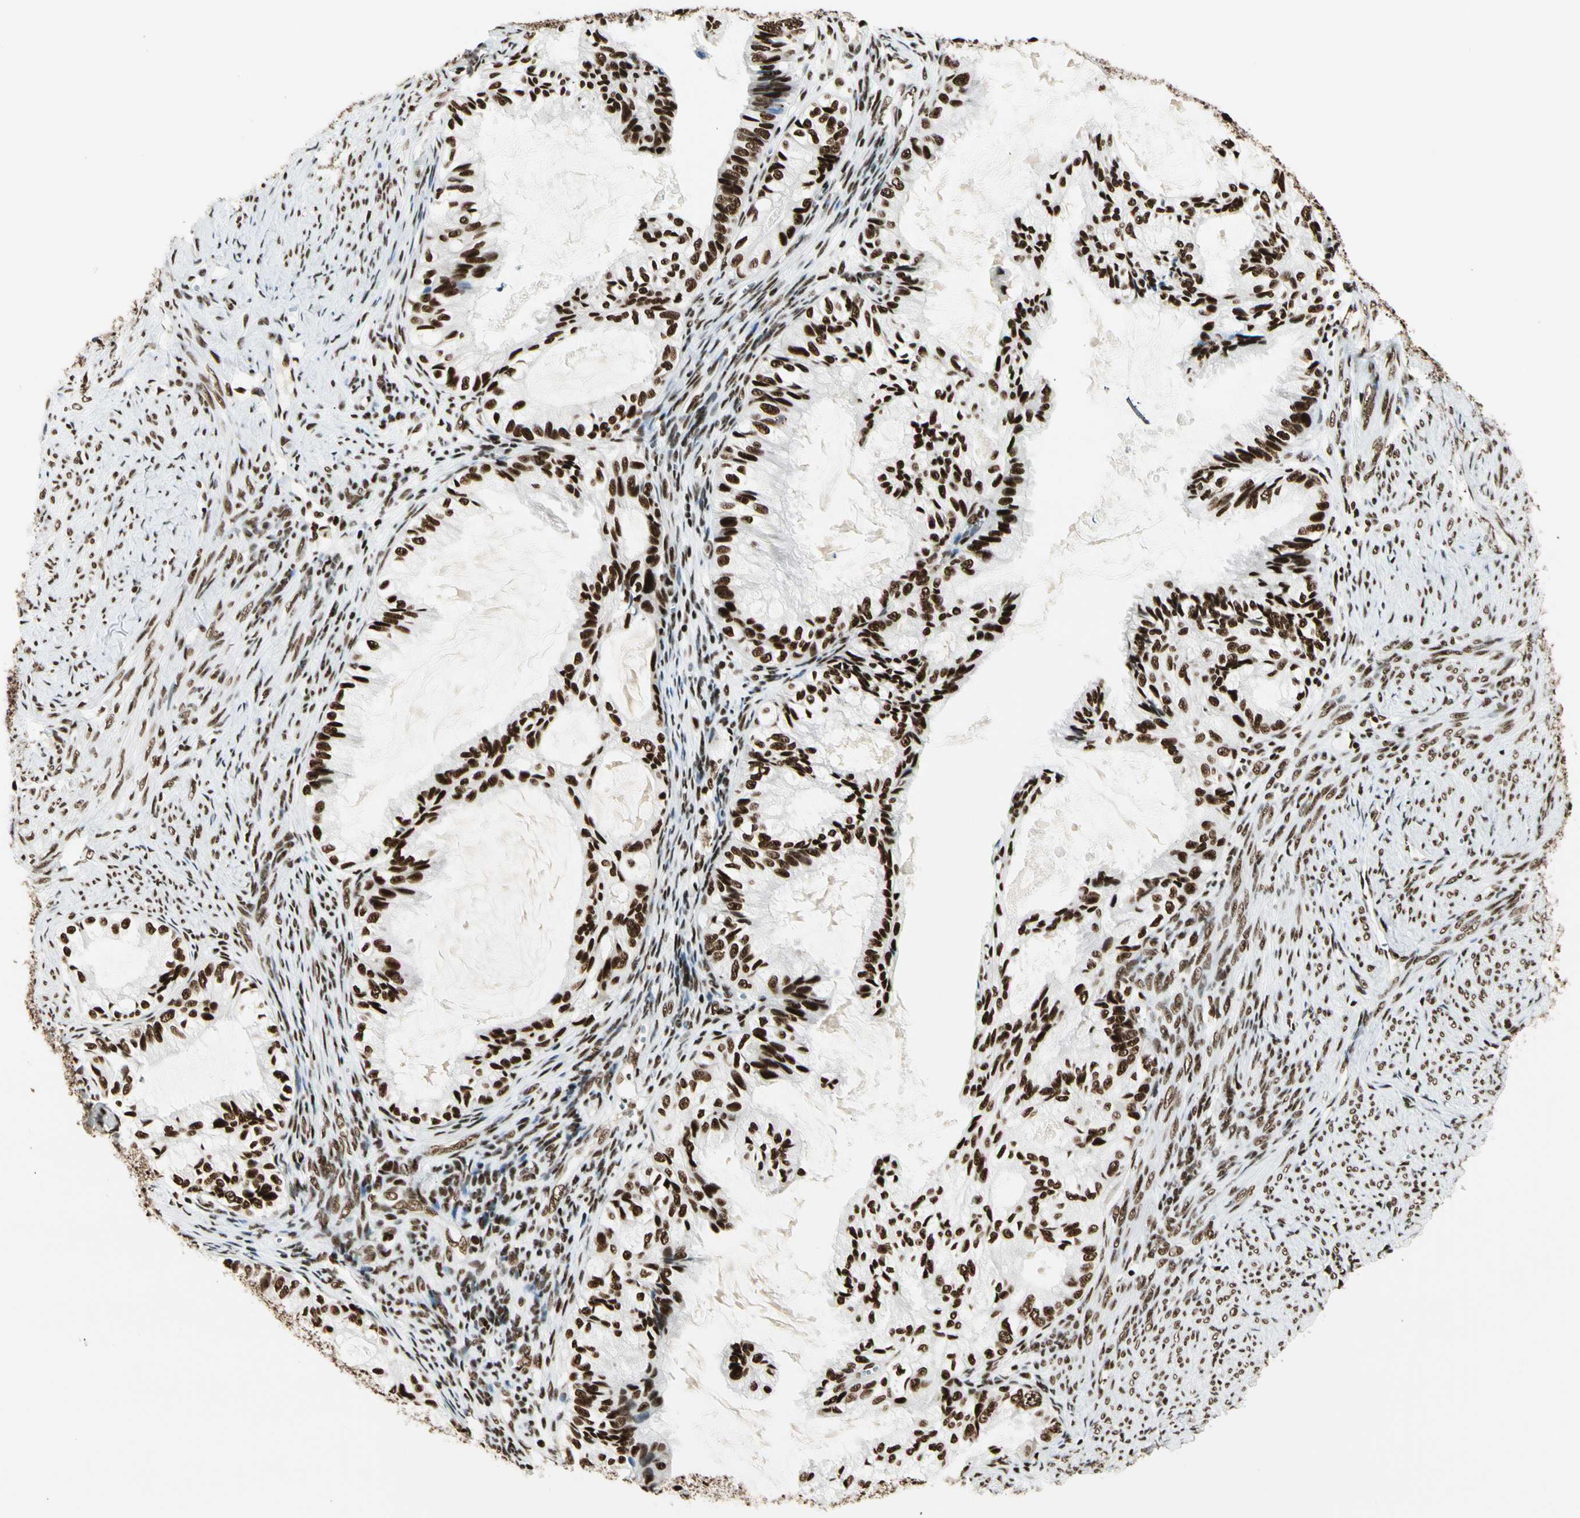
{"staining": {"intensity": "strong", "quantity": ">75%", "location": "nuclear"}, "tissue": "cervical cancer", "cell_type": "Tumor cells", "image_type": "cancer", "snomed": [{"axis": "morphology", "description": "Normal tissue, NOS"}, {"axis": "morphology", "description": "Adenocarcinoma, NOS"}, {"axis": "topography", "description": "Cervix"}, {"axis": "topography", "description": "Endometrium"}], "caption": "Human cervical cancer (adenocarcinoma) stained for a protein (brown) reveals strong nuclear positive positivity in approximately >75% of tumor cells.", "gene": "CCAR1", "patient": {"sex": "female", "age": 86}}